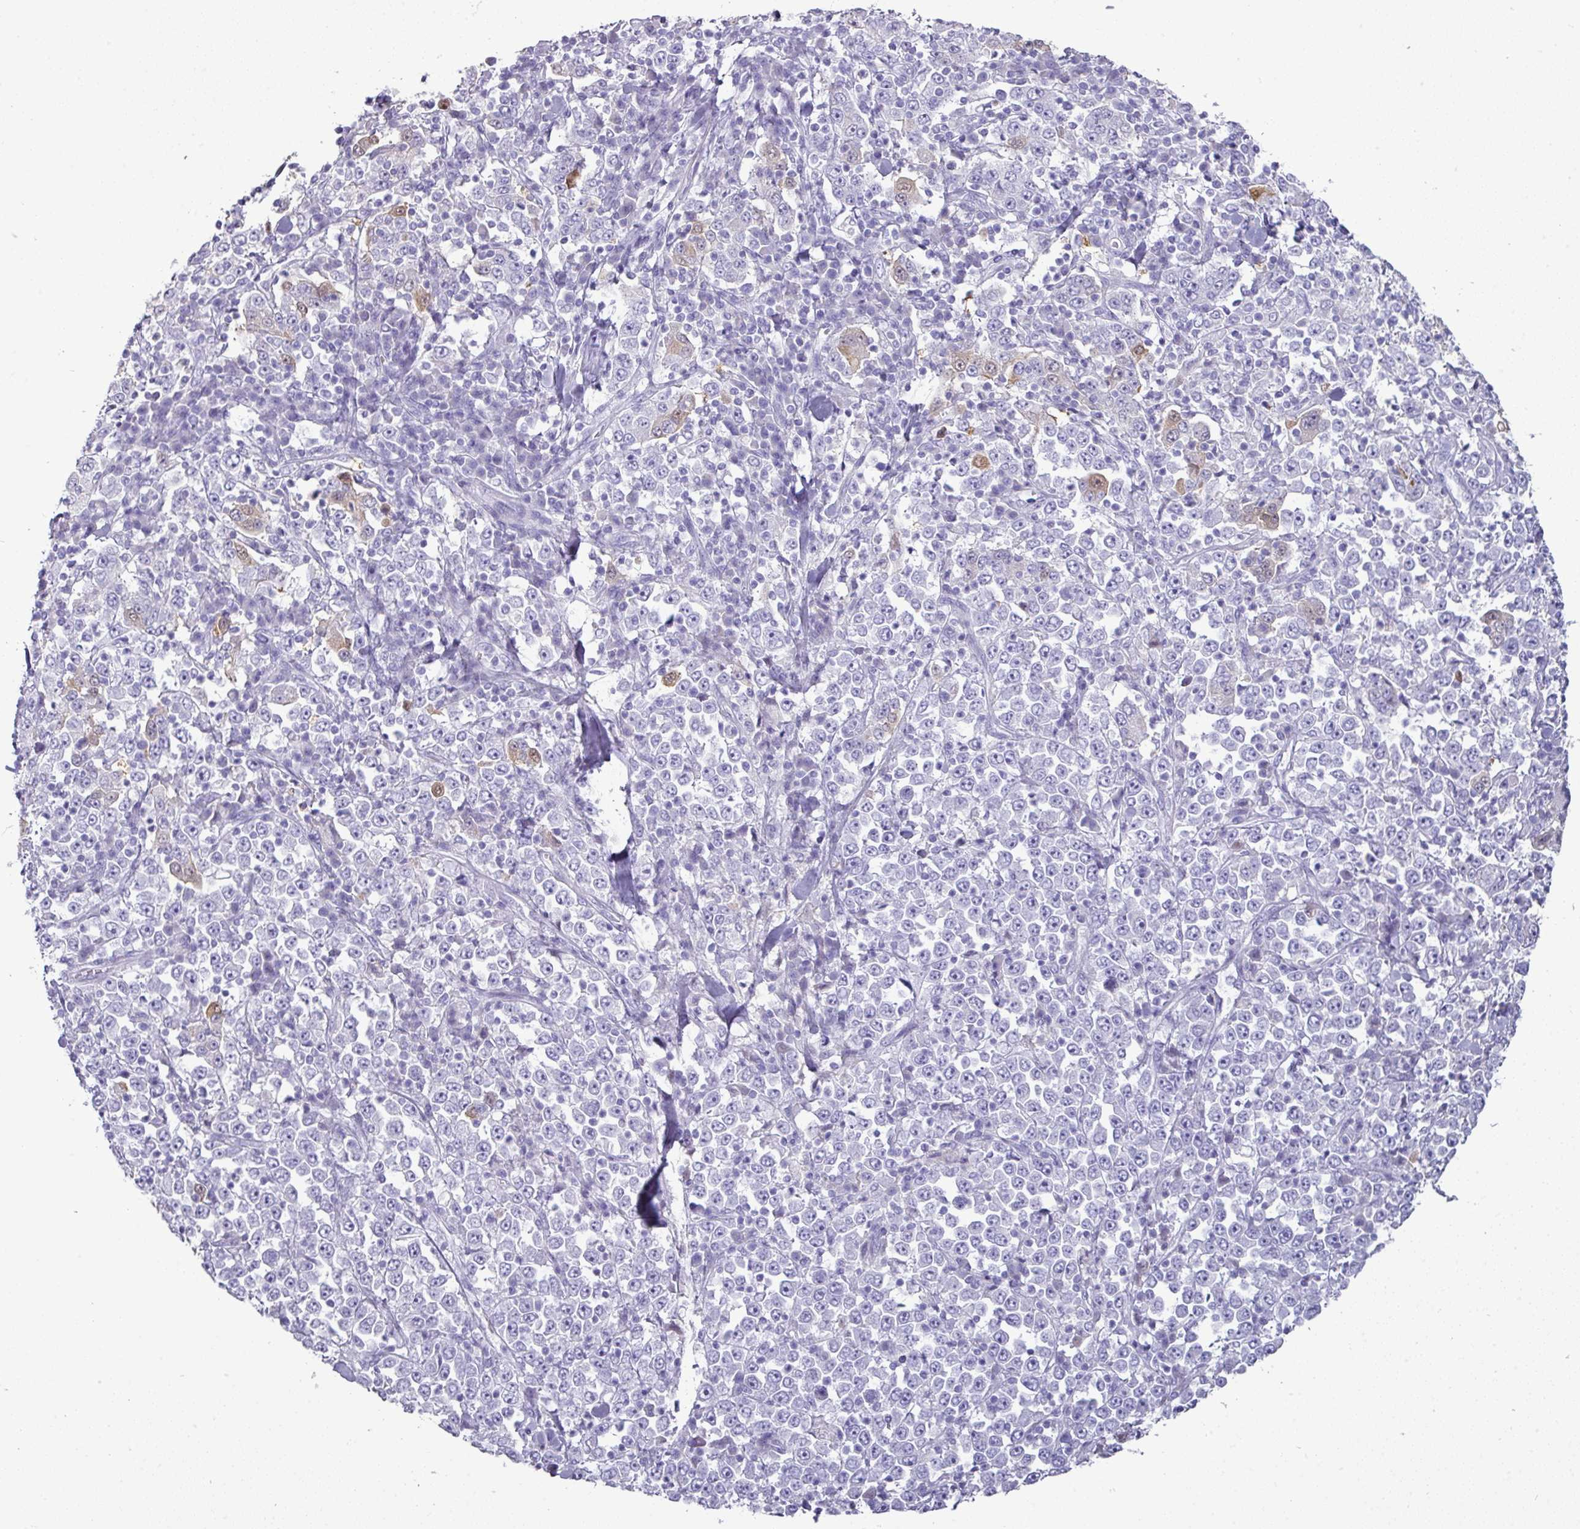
{"staining": {"intensity": "negative", "quantity": "none", "location": "none"}, "tissue": "stomach cancer", "cell_type": "Tumor cells", "image_type": "cancer", "snomed": [{"axis": "morphology", "description": "Normal tissue, NOS"}, {"axis": "morphology", "description": "Adenocarcinoma, NOS"}, {"axis": "topography", "description": "Stomach, upper"}, {"axis": "topography", "description": "Stomach"}], "caption": "High power microscopy micrograph of an IHC image of stomach cancer (adenocarcinoma), revealing no significant staining in tumor cells.", "gene": "GSTA3", "patient": {"sex": "male", "age": 59}}